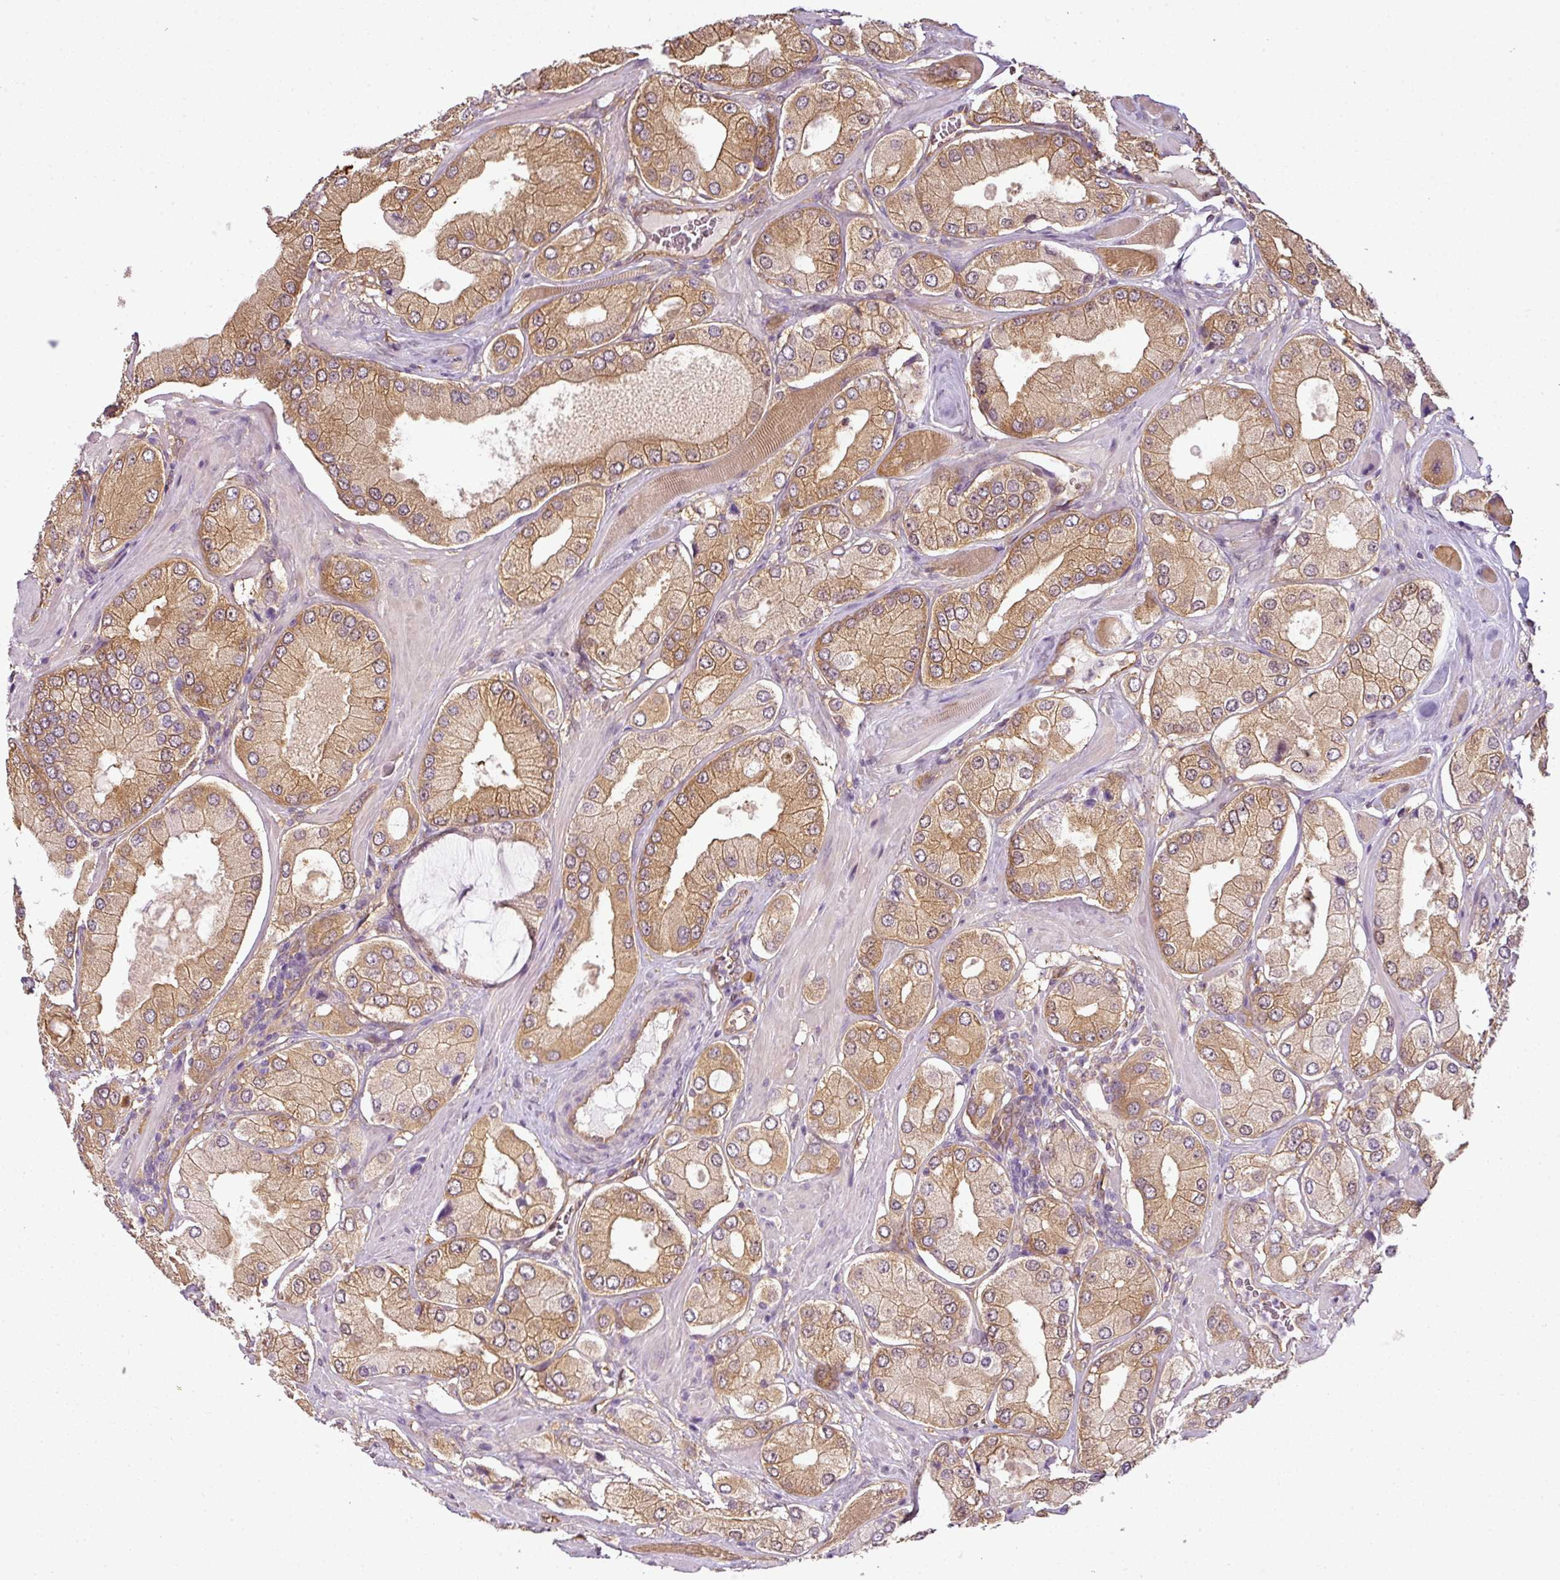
{"staining": {"intensity": "moderate", "quantity": ">75%", "location": "cytoplasmic/membranous"}, "tissue": "prostate cancer", "cell_type": "Tumor cells", "image_type": "cancer", "snomed": [{"axis": "morphology", "description": "Adenocarcinoma, Low grade"}, {"axis": "topography", "description": "Prostate"}], "caption": "Moderate cytoplasmic/membranous positivity for a protein is identified in approximately >75% of tumor cells of adenocarcinoma (low-grade) (prostate) using immunohistochemistry (IHC).", "gene": "ANKRD18A", "patient": {"sex": "male", "age": 42}}